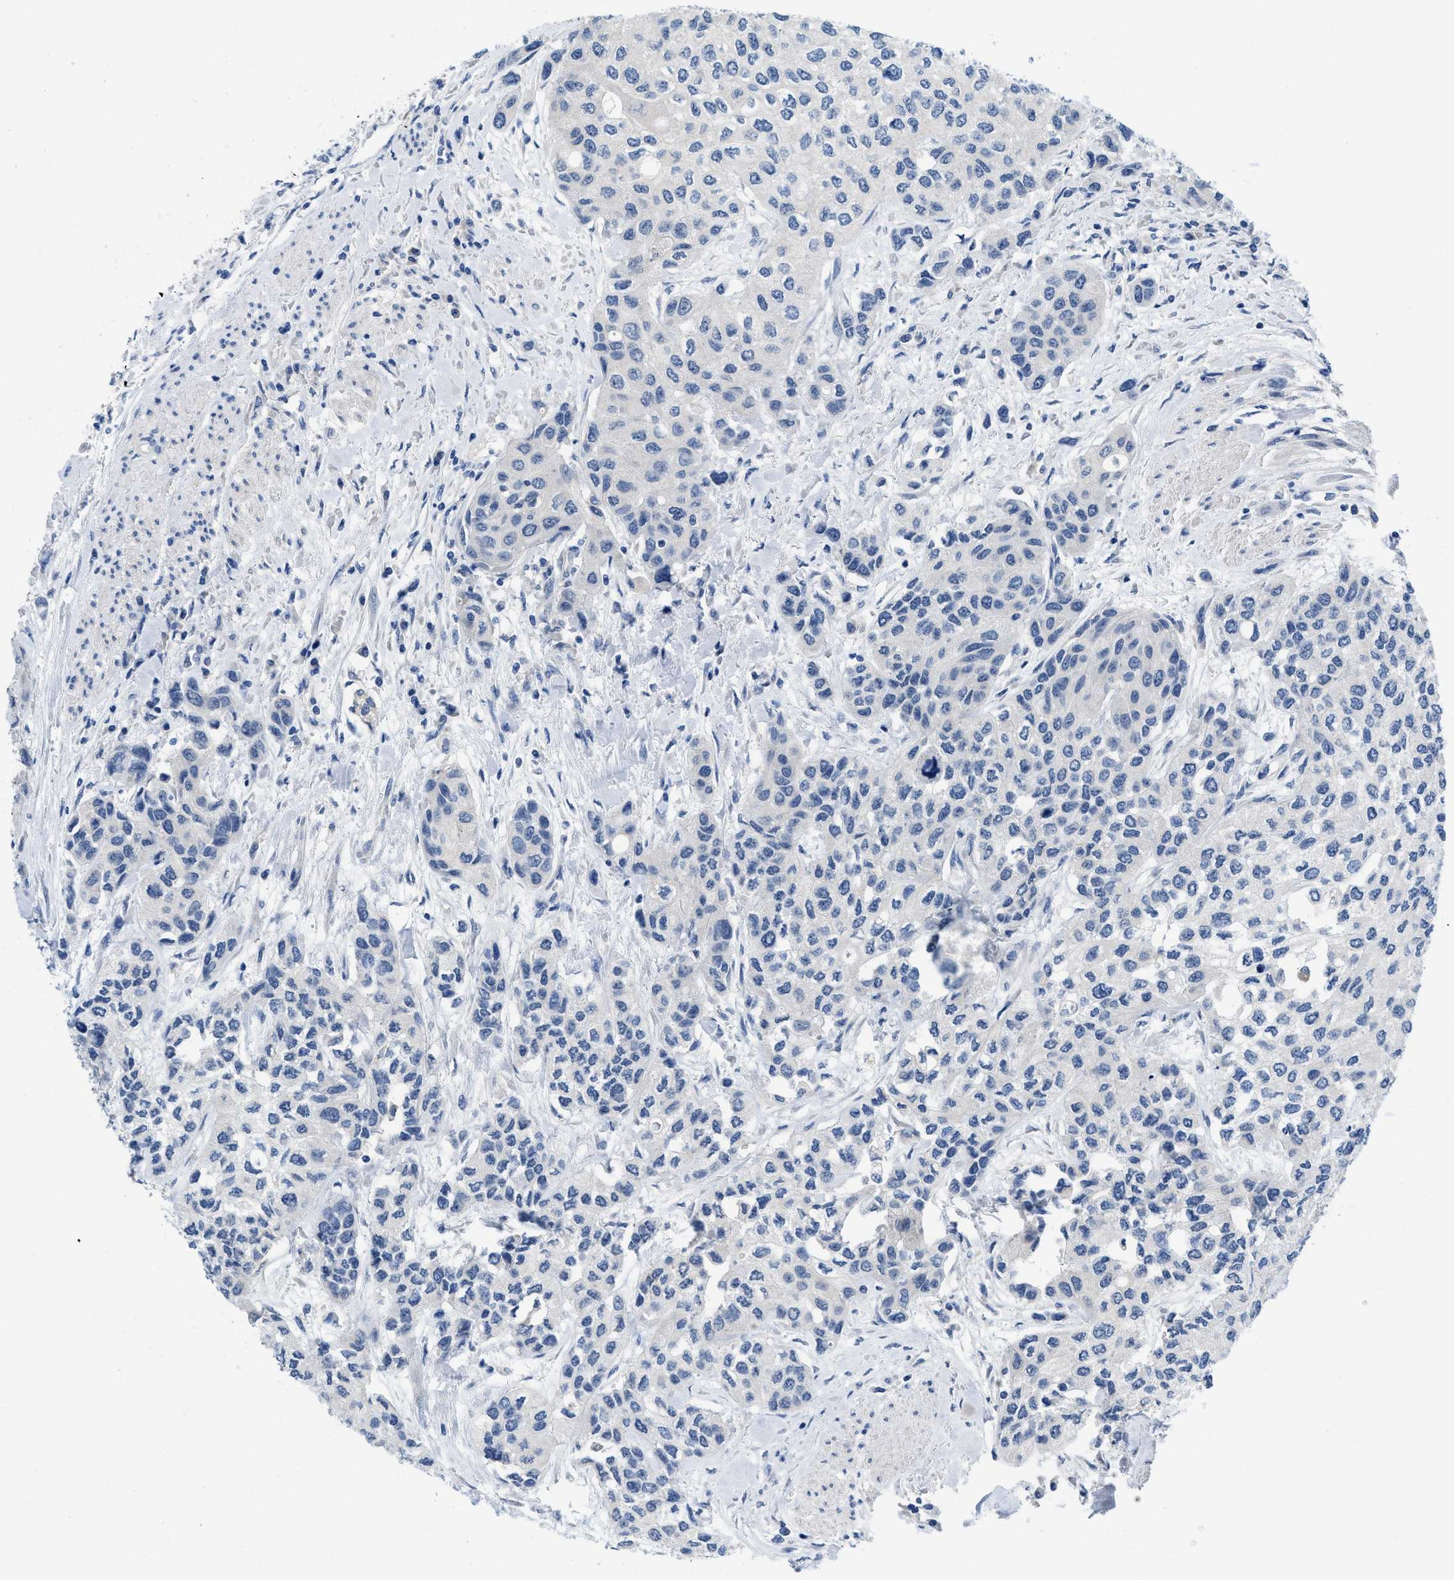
{"staining": {"intensity": "negative", "quantity": "none", "location": "none"}, "tissue": "urothelial cancer", "cell_type": "Tumor cells", "image_type": "cancer", "snomed": [{"axis": "morphology", "description": "Urothelial carcinoma, High grade"}, {"axis": "topography", "description": "Urinary bladder"}], "caption": "Immunohistochemistry (IHC) of high-grade urothelial carcinoma reveals no staining in tumor cells. (DAB (3,3'-diaminobenzidine) immunohistochemistry (IHC) visualized using brightfield microscopy, high magnification).", "gene": "PYY", "patient": {"sex": "female", "age": 56}}